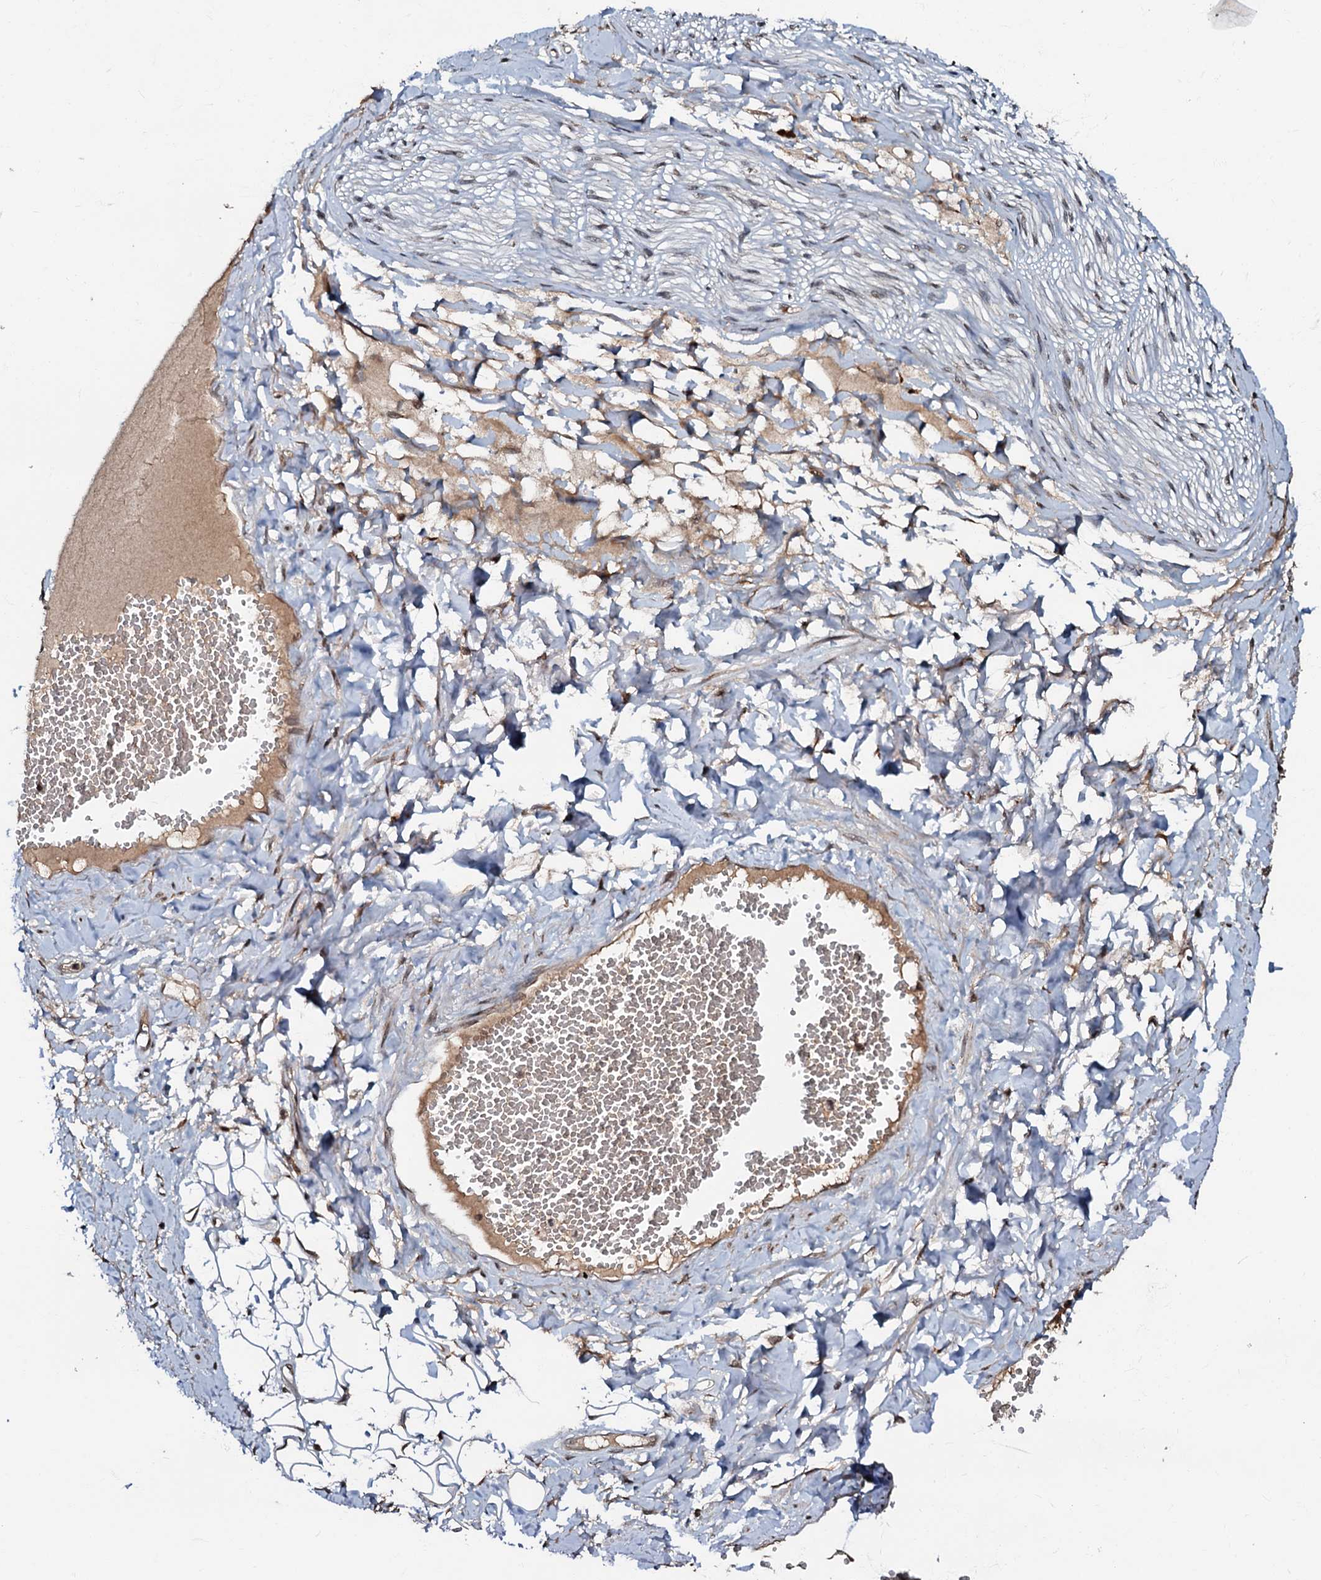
{"staining": {"intensity": "negative", "quantity": "none", "location": "none"}, "tissue": "adipose tissue", "cell_type": "Adipocytes", "image_type": "normal", "snomed": [{"axis": "morphology", "description": "Normal tissue, NOS"}, {"axis": "morphology", "description": "Inflammation, NOS"}, {"axis": "topography", "description": "Salivary gland"}, {"axis": "topography", "description": "Peripheral nerve tissue"}], "caption": "High power microscopy image of an IHC photomicrograph of benign adipose tissue, revealing no significant positivity in adipocytes.", "gene": "C18orf32", "patient": {"sex": "female", "age": 75}}